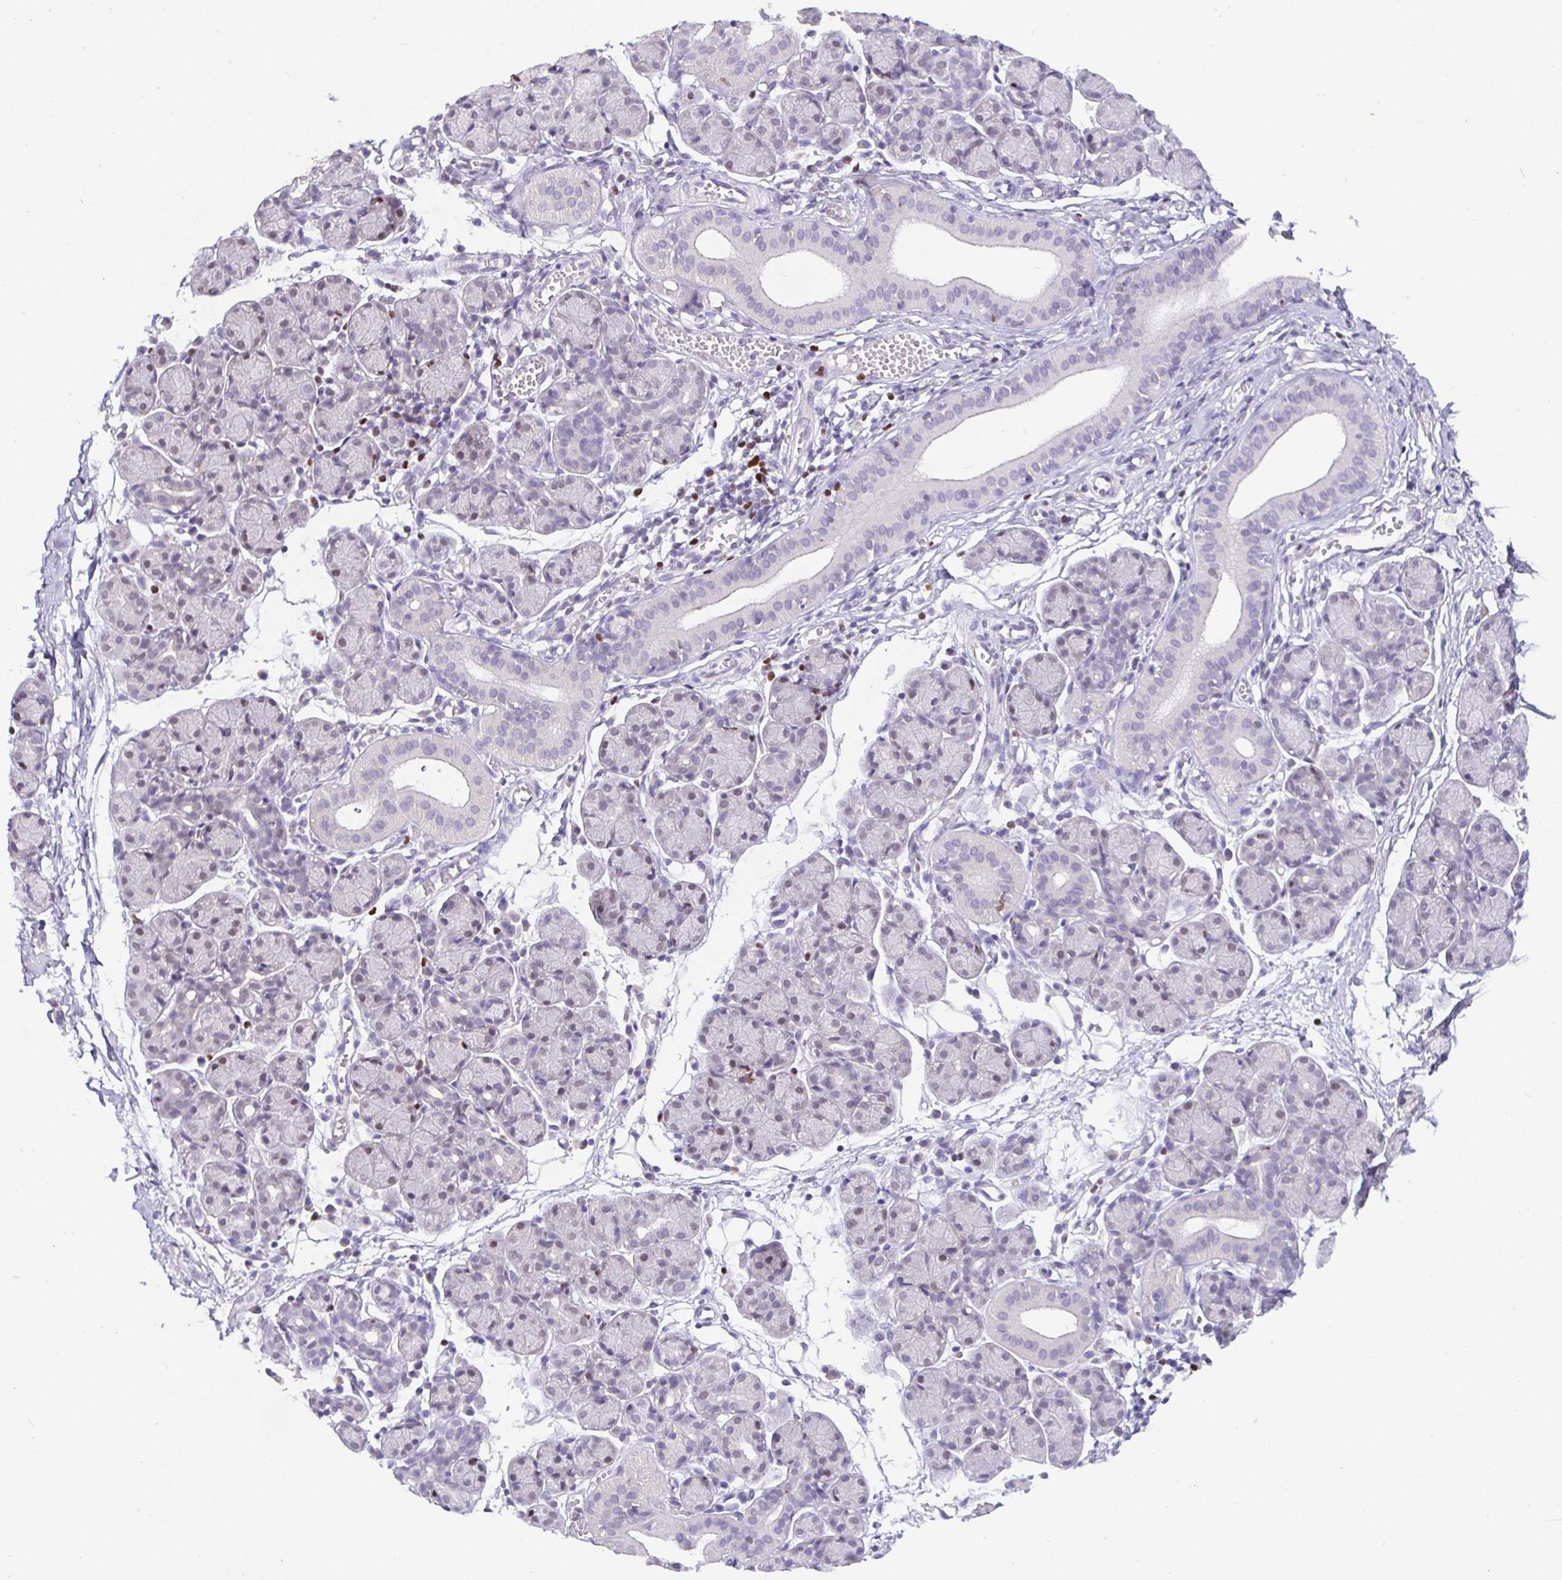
{"staining": {"intensity": "weak", "quantity": "<25%", "location": "nuclear"}, "tissue": "salivary gland", "cell_type": "Glandular cells", "image_type": "normal", "snomed": [{"axis": "morphology", "description": "Normal tissue, NOS"}, {"axis": "morphology", "description": "Inflammation, NOS"}, {"axis": "topography", "description": "Lymph node"}, {"axis": "topography", "description": "Salivary gland"}], "caption": "Immunohistochemical staining of normal human salivary gland reveals no significant expression in glandular cells. (Stains: DAB immunohistochemistry (IHC) with hematoxylin counter stain, Microscopy: brightfield microscopy at high magnification).", "gene": "SATB1", "patient": {"sex": "male", "age": 3}}